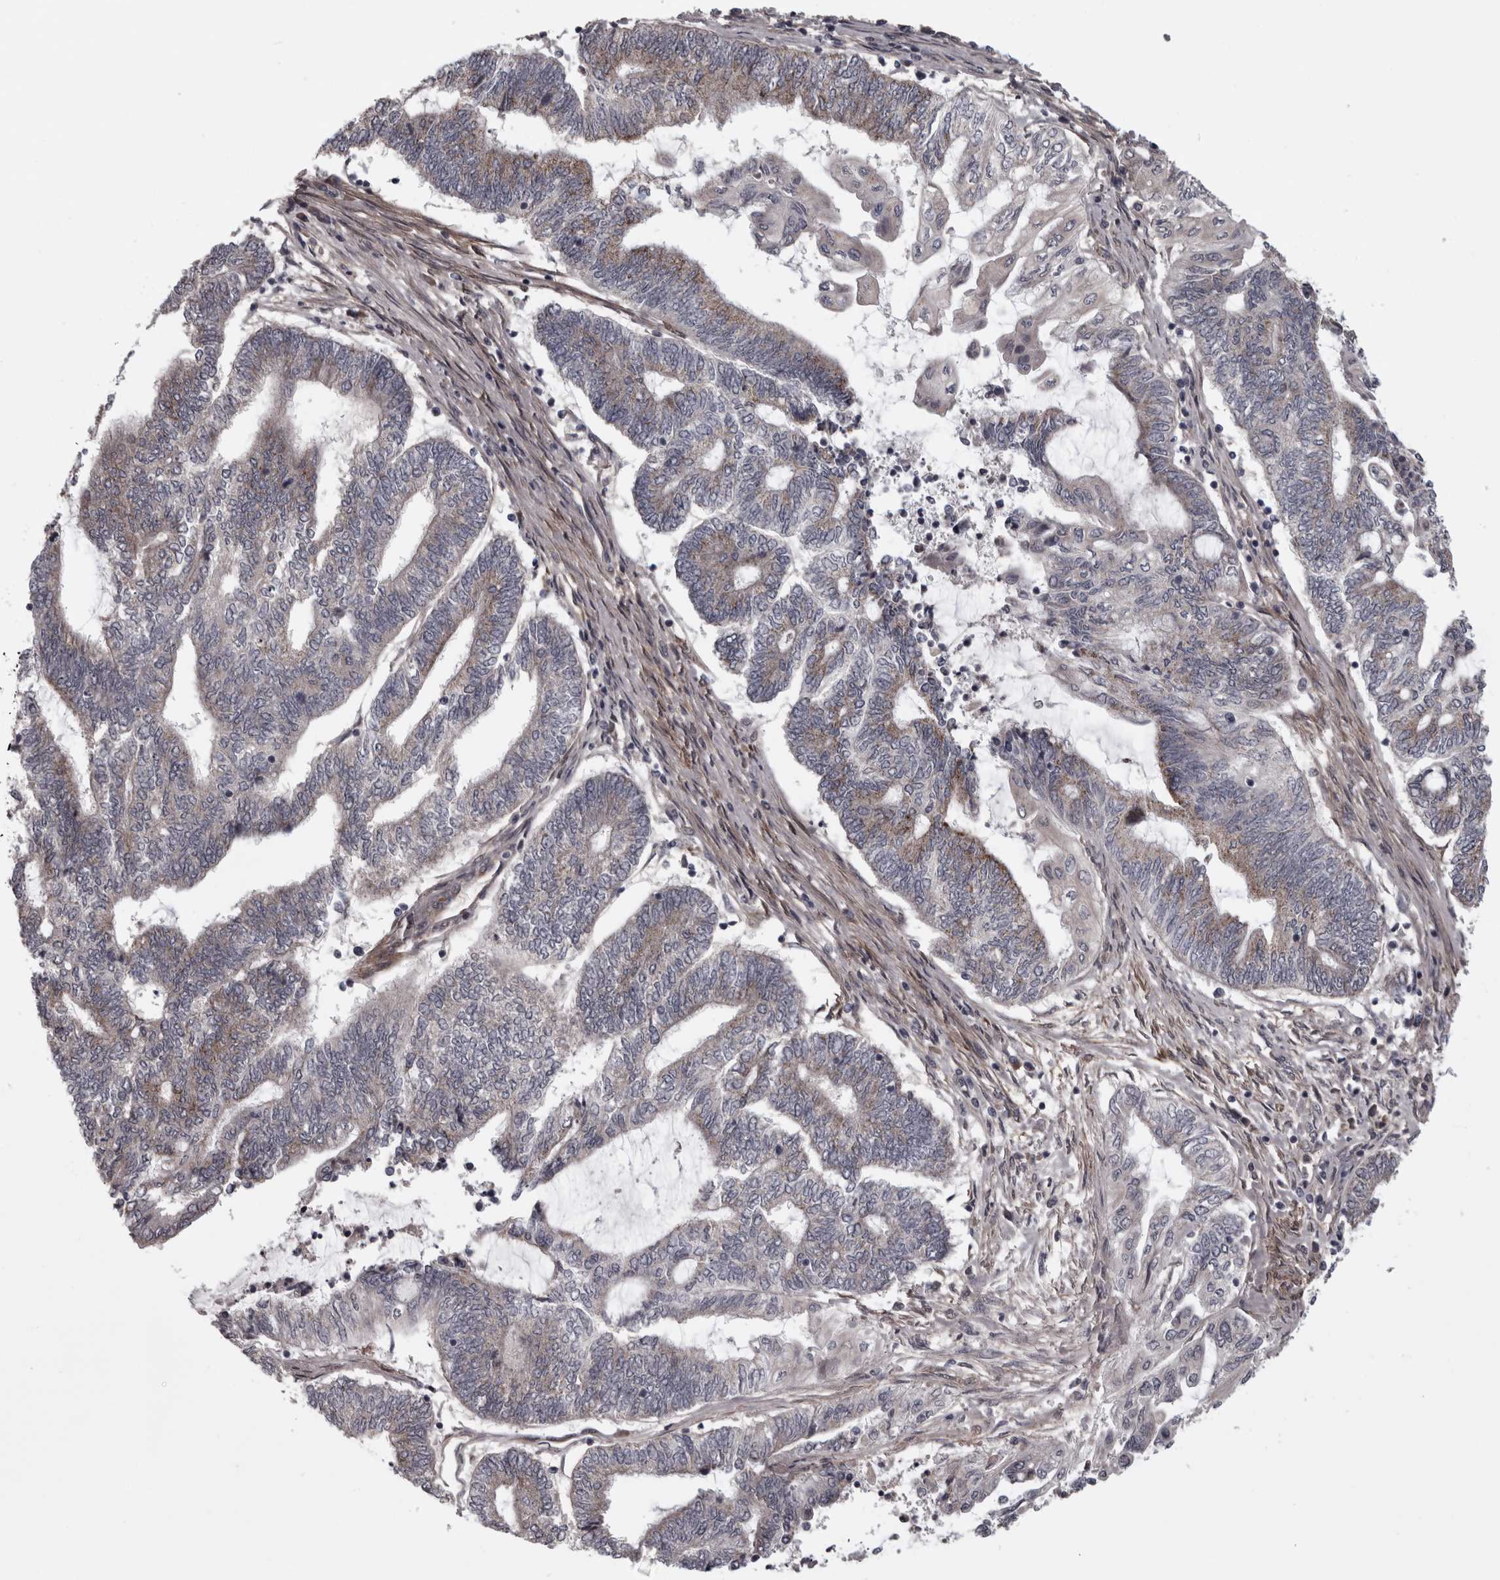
{"staining": {"intensity": "weak", "quantity": "25%-75%", "location": "cytoplasmic/membranous"}, "tissue": "endometrial cancer", "cell_type": "Tumor cells", "image_type": "cancer", "snomed": [{"axis": "morphology", "description": "Adenocarcinoma, NOS"}, {"axis": "topography", "description": "Uterus"}, {"axis": "topography", "description": "Endometrium"}], "caption": "Human endometrial cancer (adenocarcinoma) stained with a brown dye reveals weak cytoplasmic/membranous positive staining in about 25%-75% of tumor cells.", "gene": "RSU1", "patient": {"sex": "female", "age": 70}}